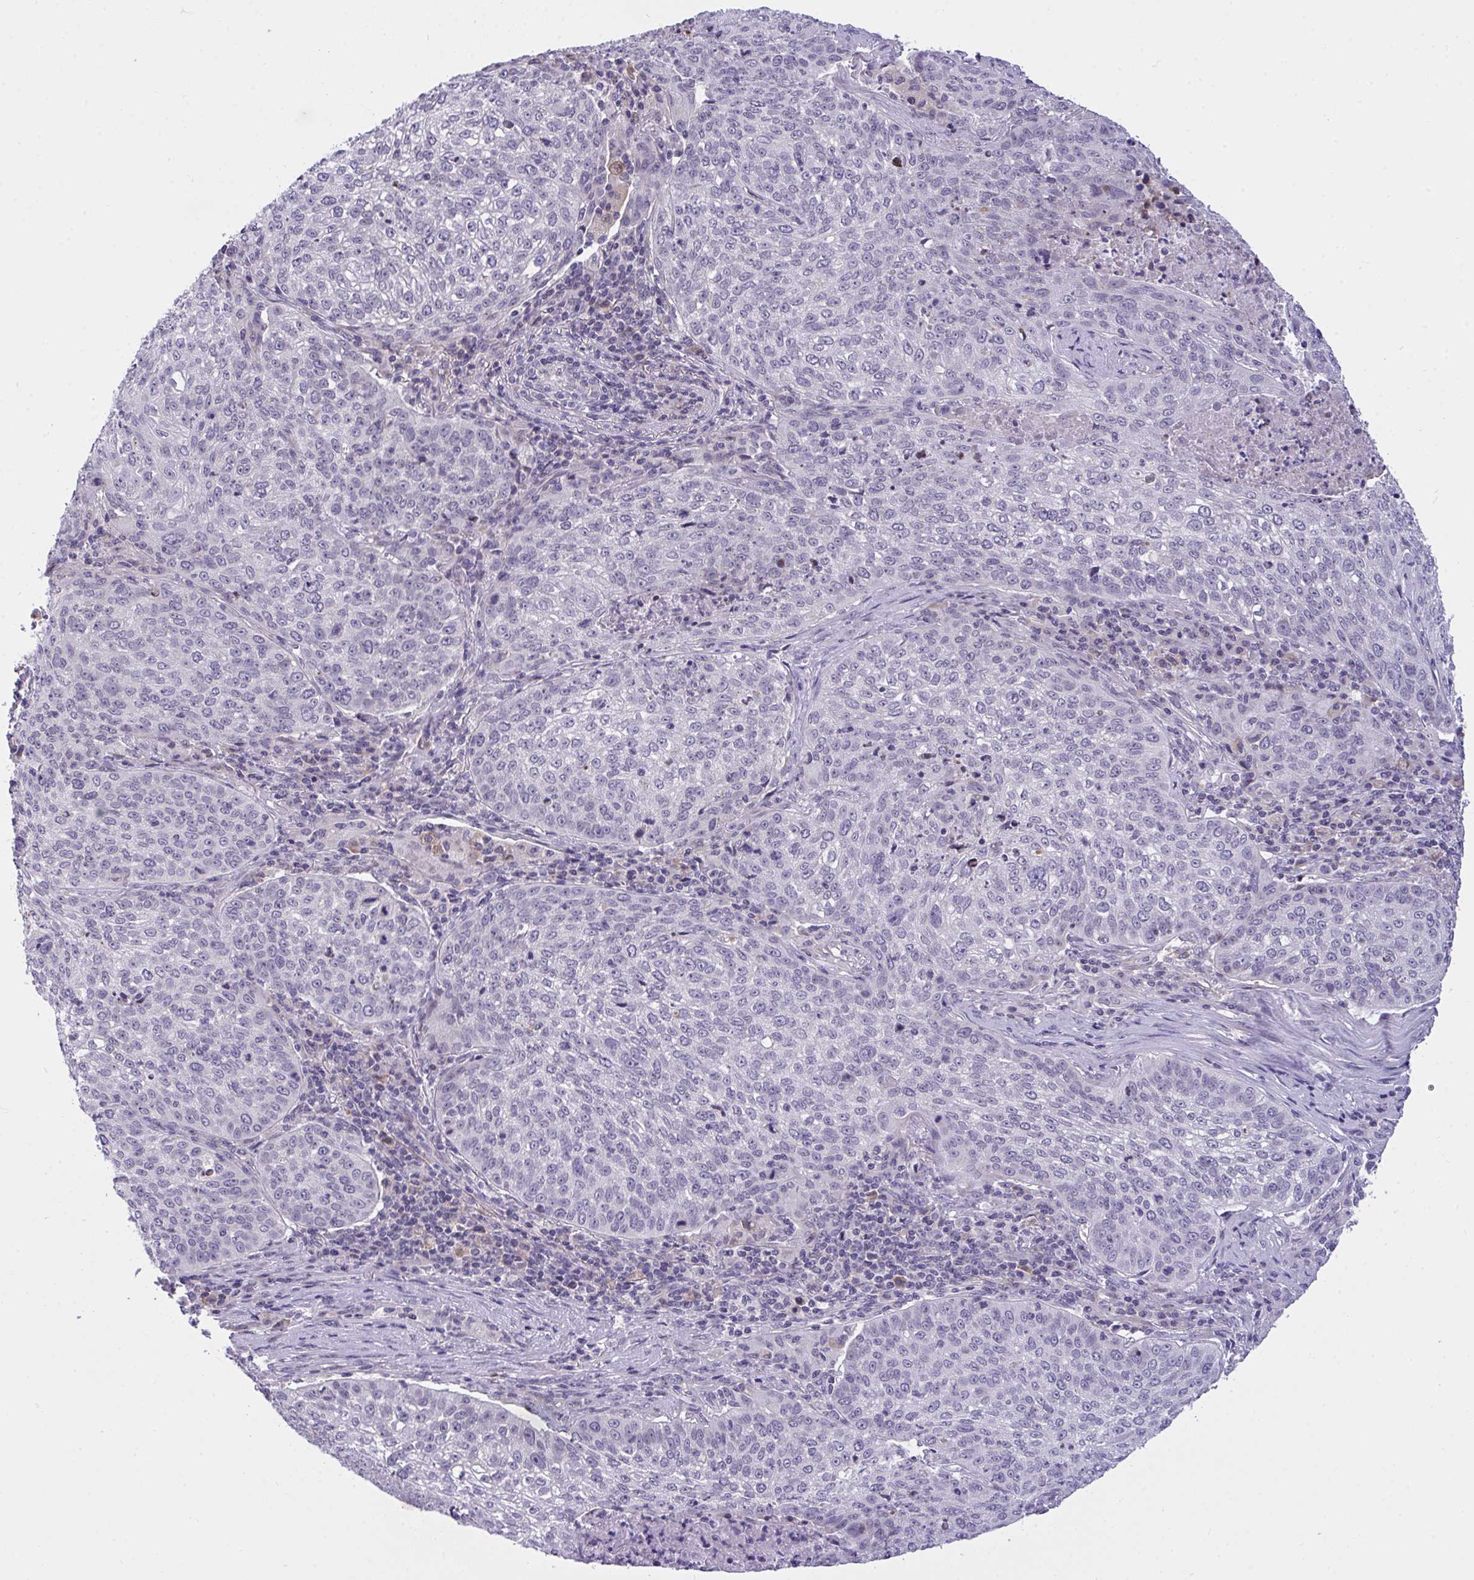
{"staining": {"intensity": "weak", "quantity": "<25%", "location": "cytoplasmic/membranous"}, "tissue": "lung cancer", "cell_type": "Tumor cells", "image_type": "cancer", "snomed": [{"axis": "morphology", "description": "Squamous cell carcinoma, NOS"}, {"axis": "topography", "description": "Lung"}], "caption": "IHC micrograph of neoplastic tissue: human lung cancer stained with DAB displays no significant protein expression in tumor cells.", "gene": "SEMA6B", "patient": {"sex": "male", "age": 63}}